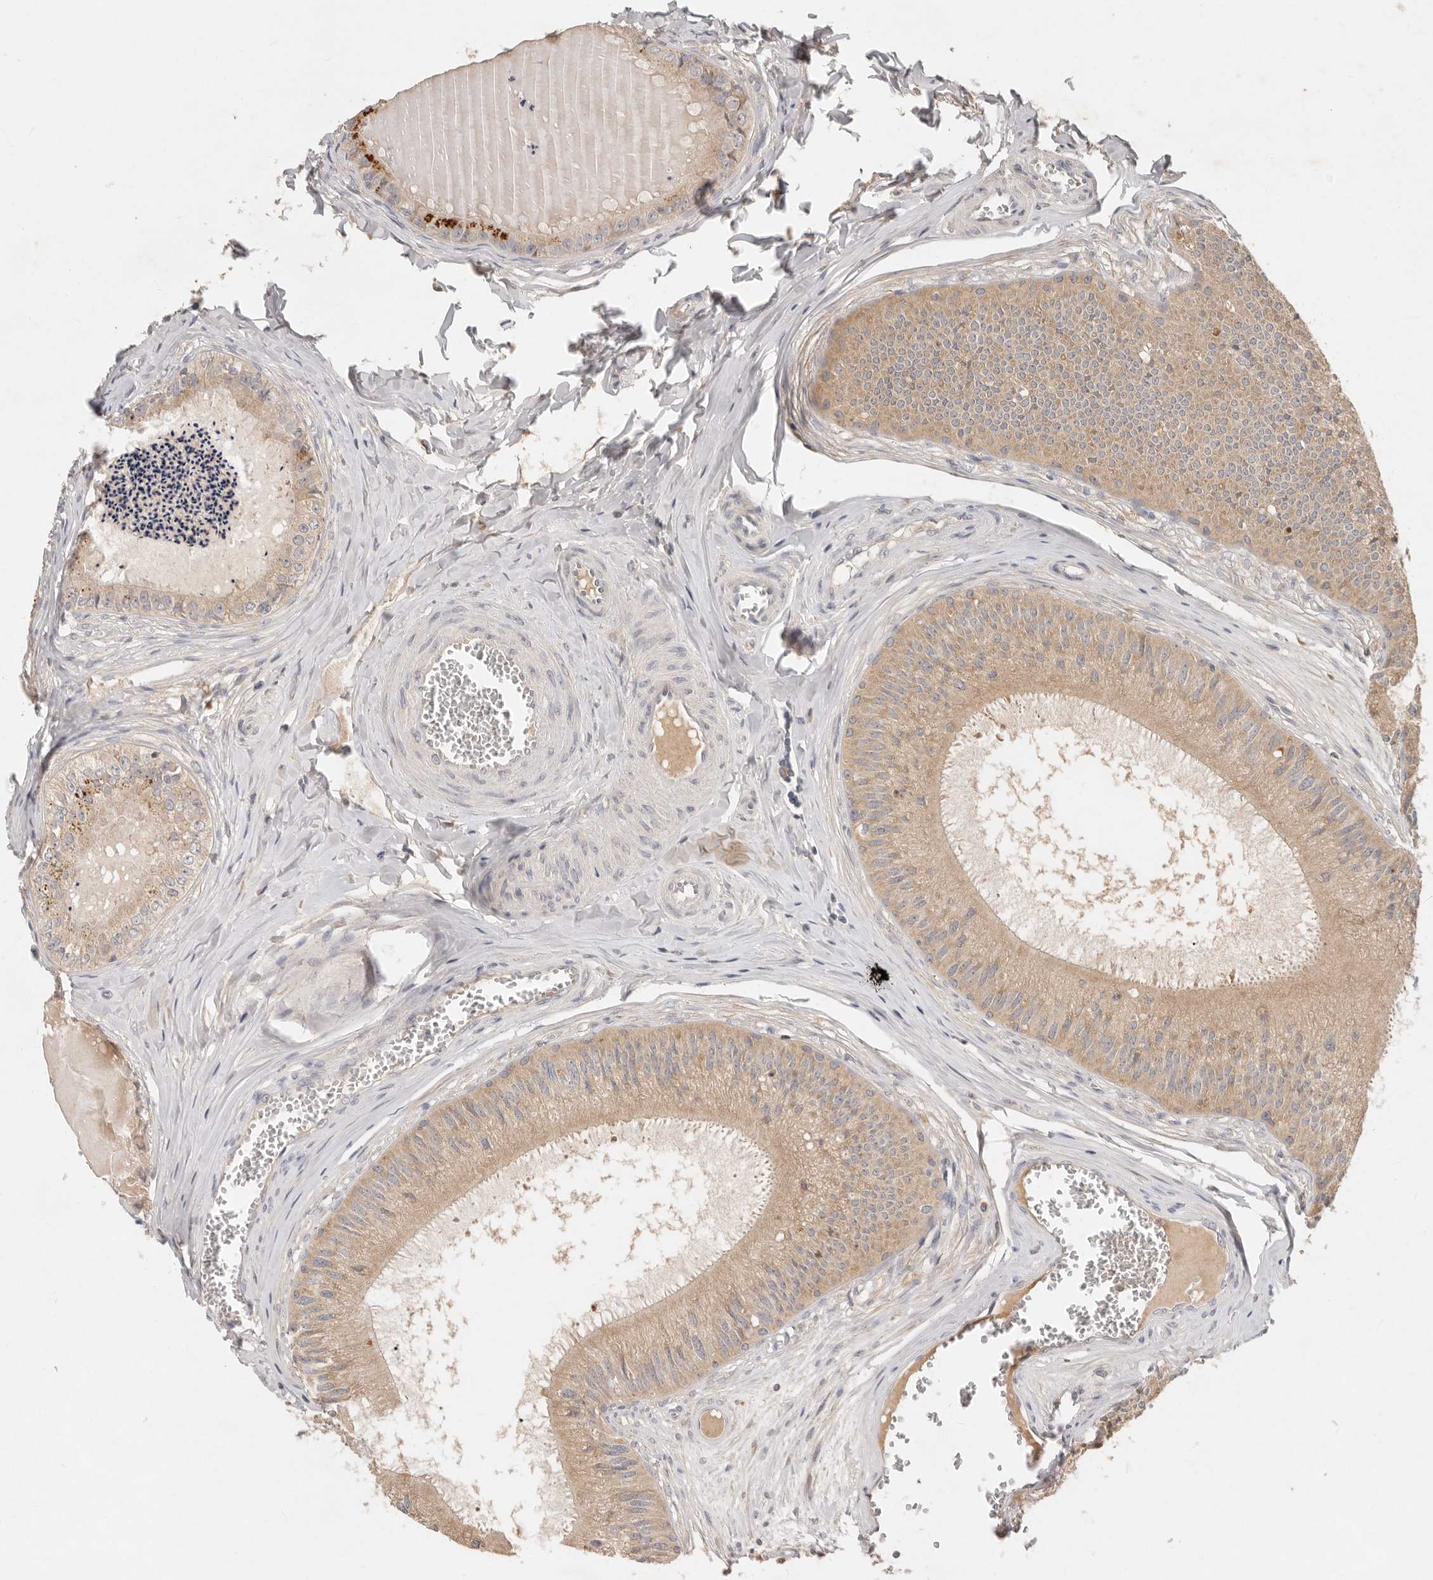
{"staining": {"intensity": "moderate", "quantity": ">75%", "location": "cytoplasmic/membranous"}, "tissue": "epididymis", "cell_type": "Glandular cells", "image_type": "normal", "snomed": [{"axis": "morphology", "description": "Normal tissue, NOS"}, {"axis": "topography", "description": "Epididymis"}], "caption": "Immunohistochemistry (IHC) of normal human epididymis demonstrates medium levels of moderate cytoplasmic/membranous staining in approximately >75% of glandular cells.", "gene": "ARHGEF10L", "patient": {"sex": "male", "age": 31}}